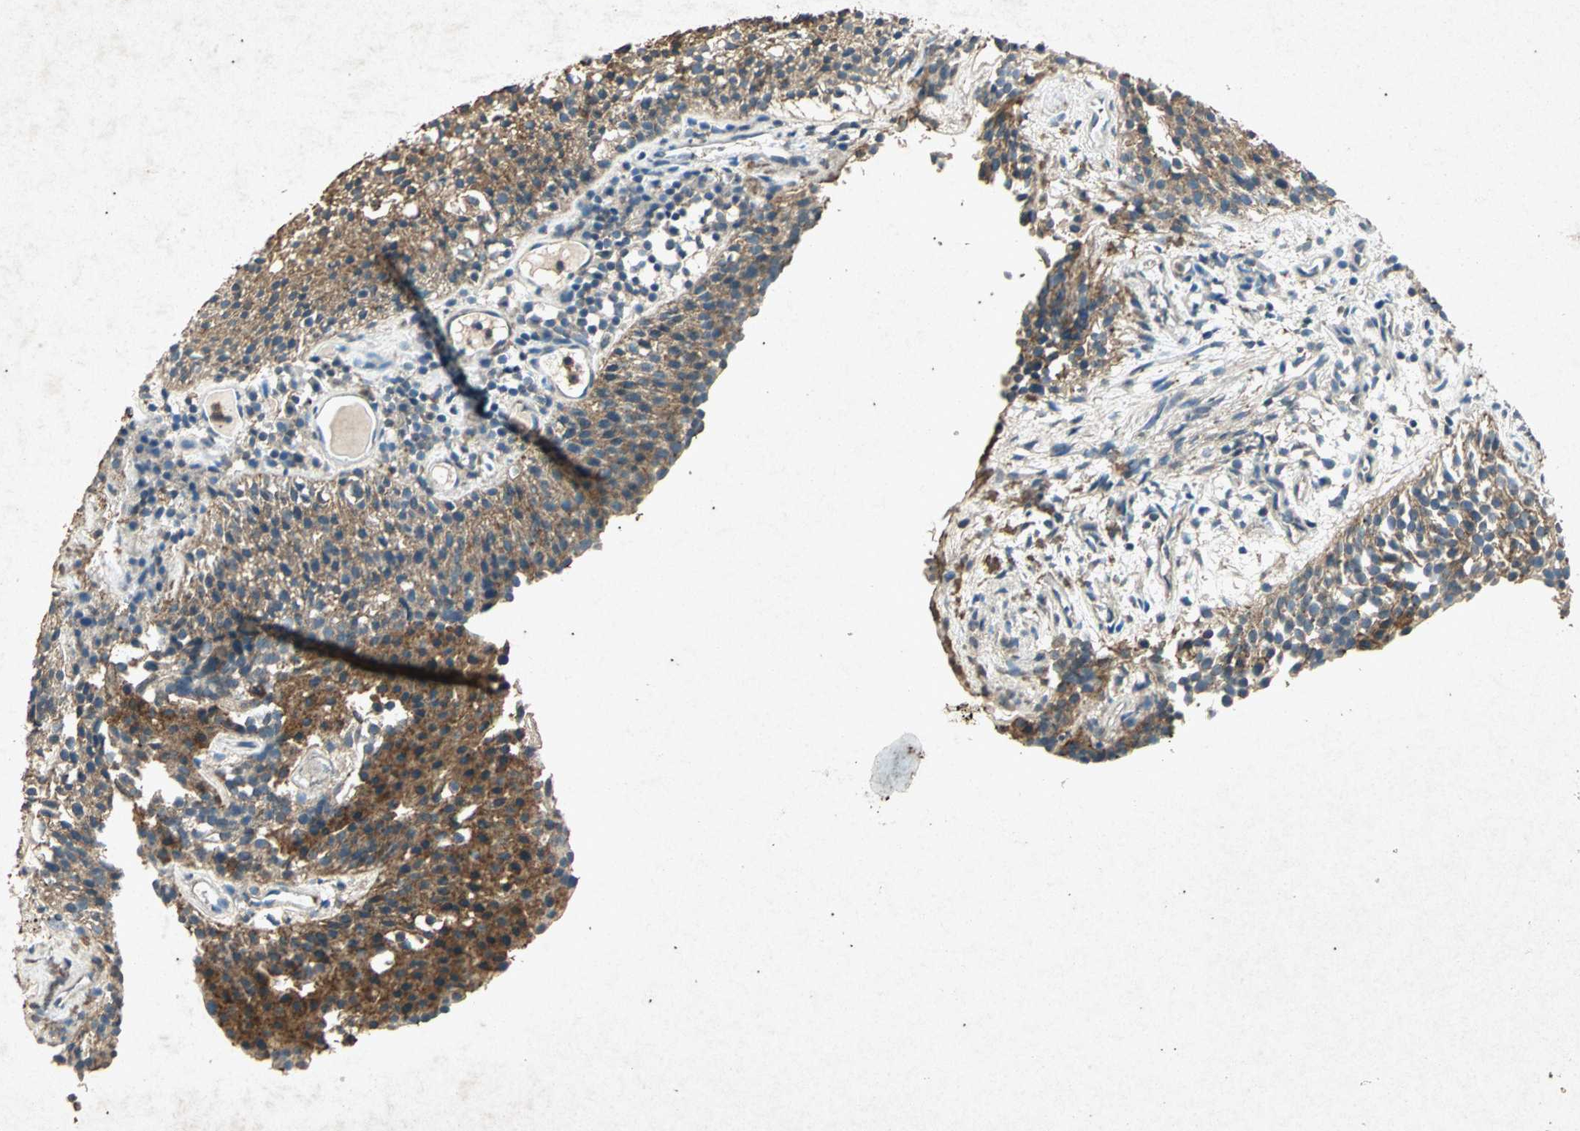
{"staining": {"intensity": "moderate", "quantity": ">75%", "location": "cytoplasmic/membranous"}, "tissue": "urothelial cancer", "cell_type": "Tumor cells", "image_type": "cancer", "snomed": [{"axis": "morphology", "description": "Urothelial carcinoma, Low grade"}, {"axis": "topography", "description": "Urinary bladder"}], "caption": "Immunohistochemical staining of urothelial carcinoma (low-grade) reveals medium levels of moderate cytoplasmic/membranous staining in approximately >75% of tumor cells.", "gene": "PSEN1", "patient": {"sex": "male", "age": 85}}